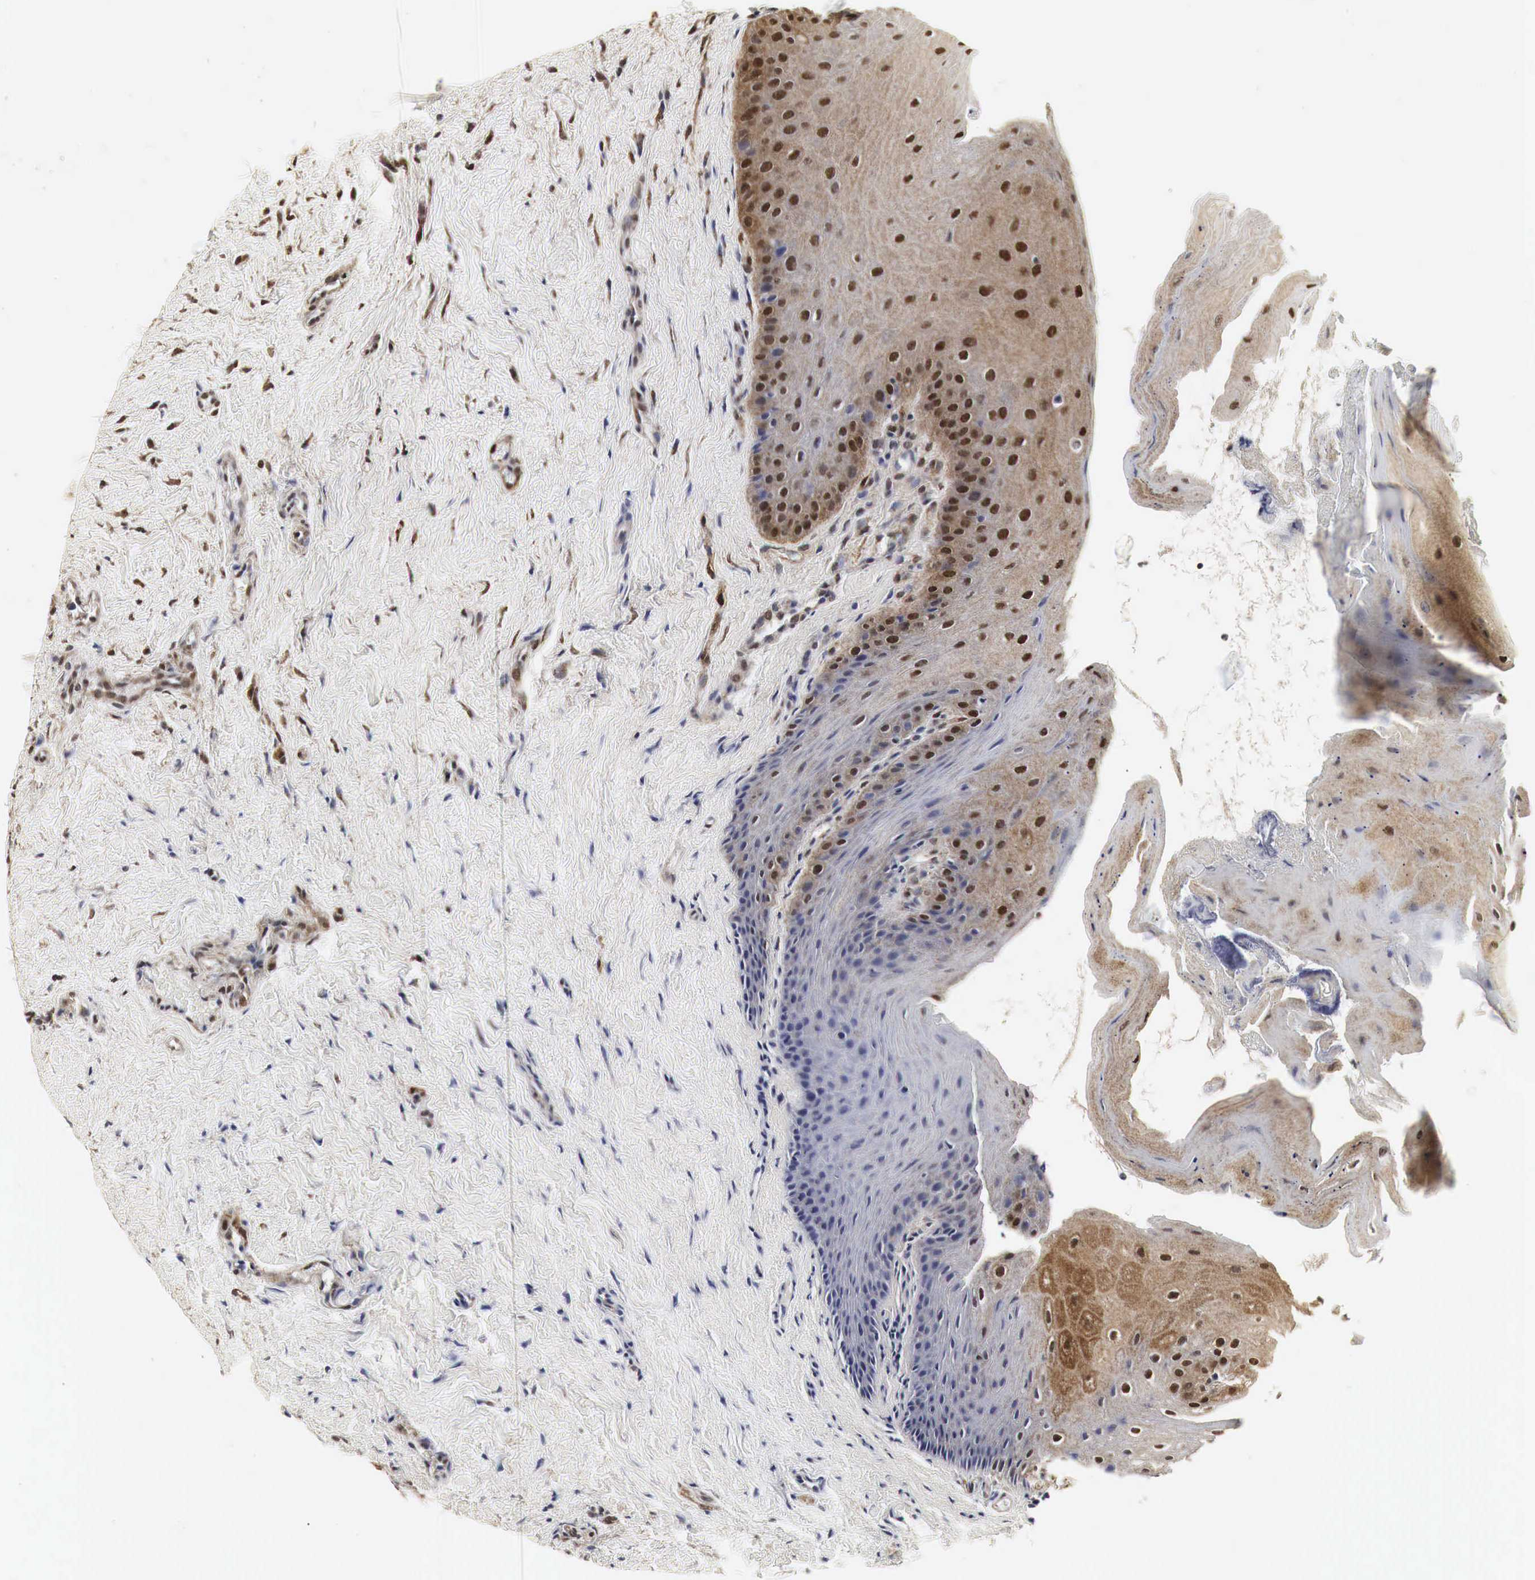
{"staining": {"intensity": "moderate", "quantity": ">75%", "location": "cytoplasmic/membranous,nuclear"}, "tissue": "oral mucosa", "cell_type": "Squamous epithelial cells", "image_type": "normal", "snomed": [{"axis": "morphology", "description": "Normal tissue, NOS"}, {"axis": "topography", "description": "Oral tissue"}], "caption": "Immunohistochemistry (IHC) staining of benign oral mucosa, which shows medium levels of moderate cytoplasmic/membranous,nuclear staining in approximately >75% of squamous epithelial cells indicating moderate cytoplasmic/membranous,nuclear protein staining. The staining was performed using DAB (3,3'-diaminobenzidine) (brown) for protein detection and nuclei were counterstained in hematoxylin (blue).", "gene": "SPIN1", "patient": {"sex": "female", "age": 23}}